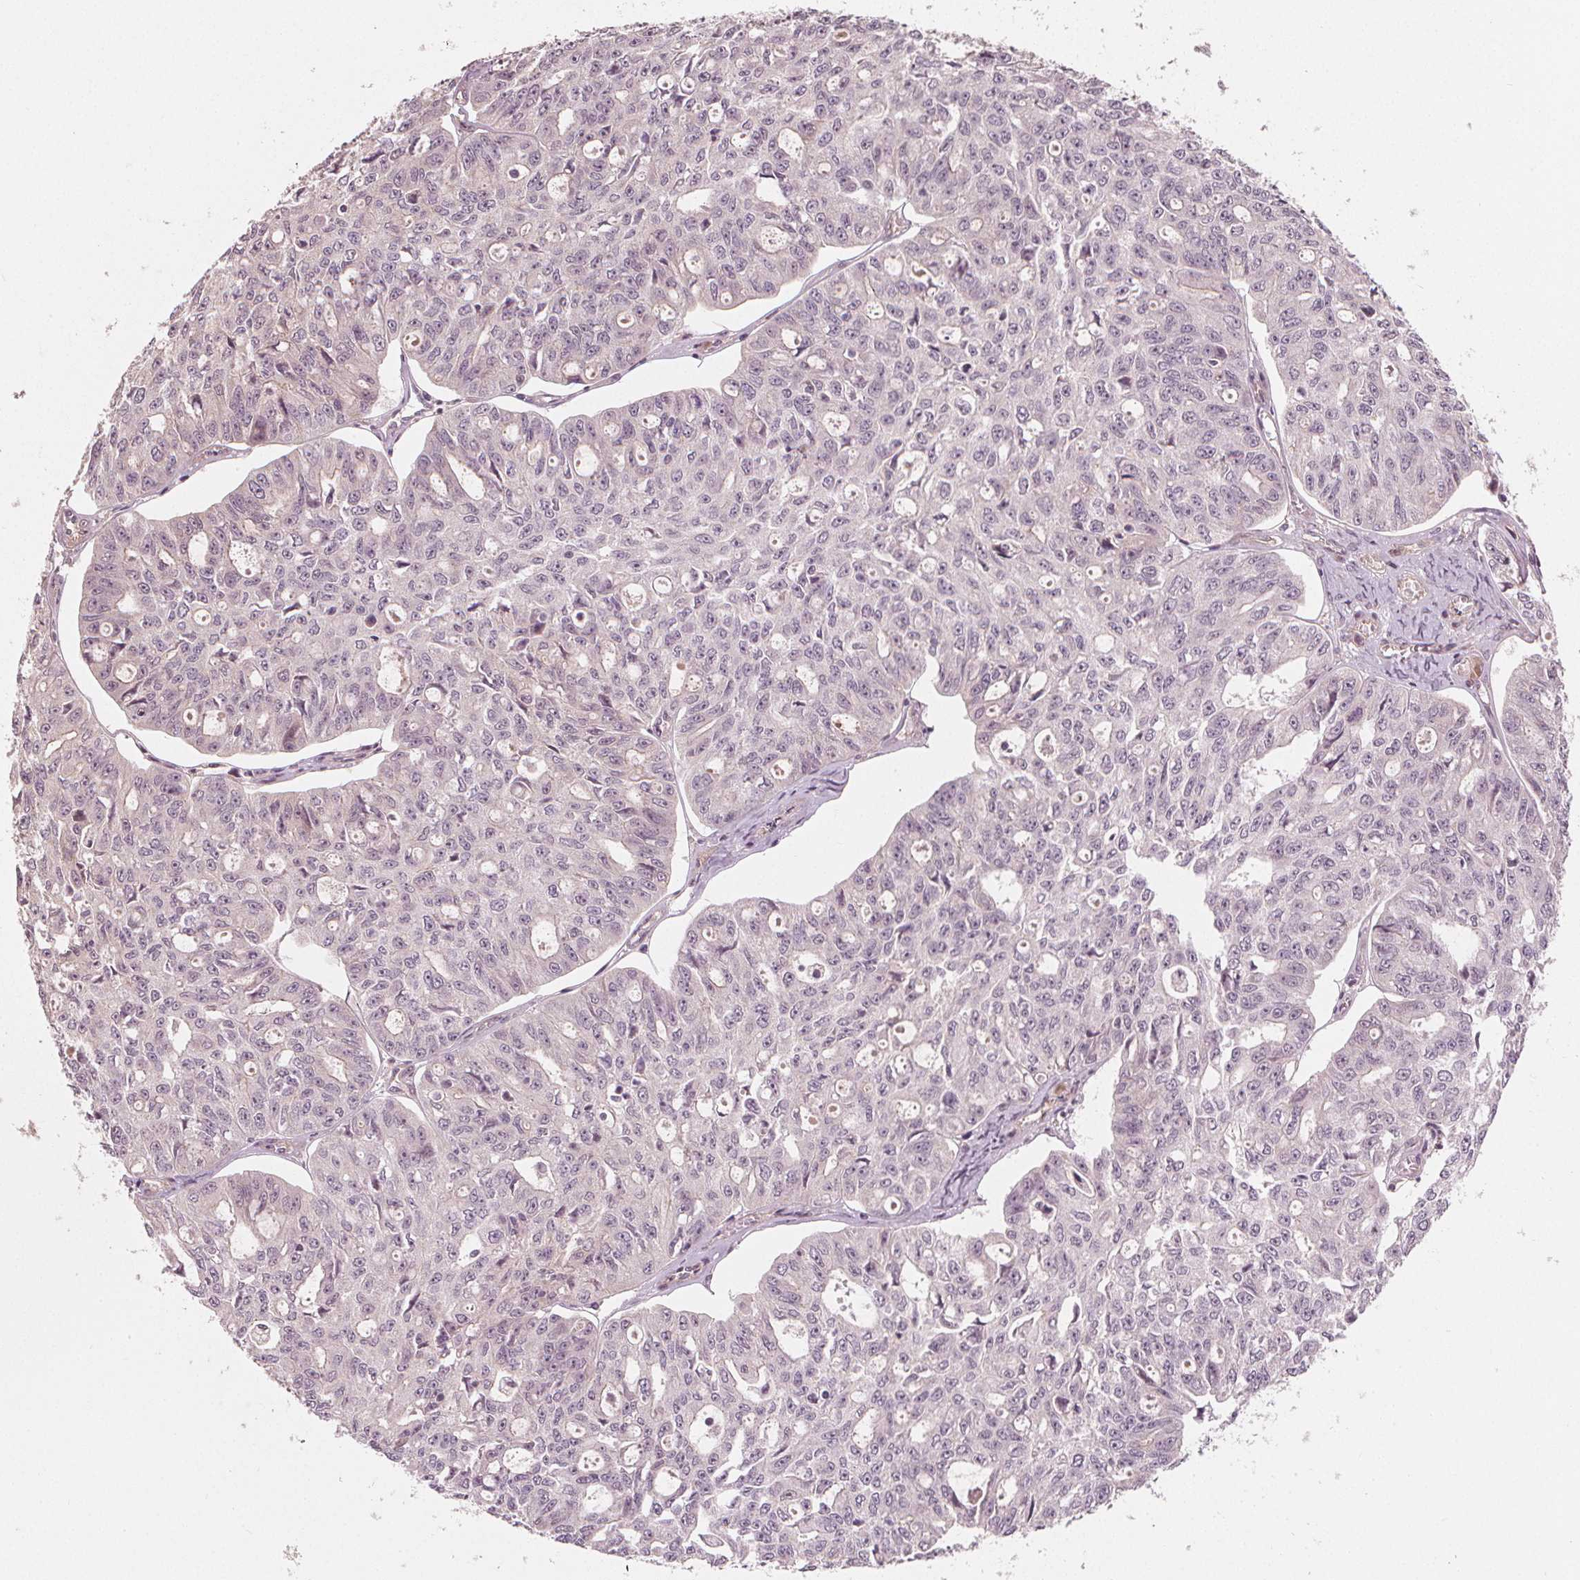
{"staining": {"intensity": "negative", "quantity": "none", "location": "none"}, "tissue": "ovarian cancer", "cell_type": "Tumor cells", "image_type": "cancer", "snomed": [{"axis": "morphology", "description": "Carcinoma, endometroid"}, {"axis": "topography", "description": "Ovary"}], "caption": "This is an IHC photomicrograph of human ovarian endometroid carcinoma. There is no expression in tumor cells.", "gene": "CLBA1", "patient": {"sex": "female", "age": 65}}